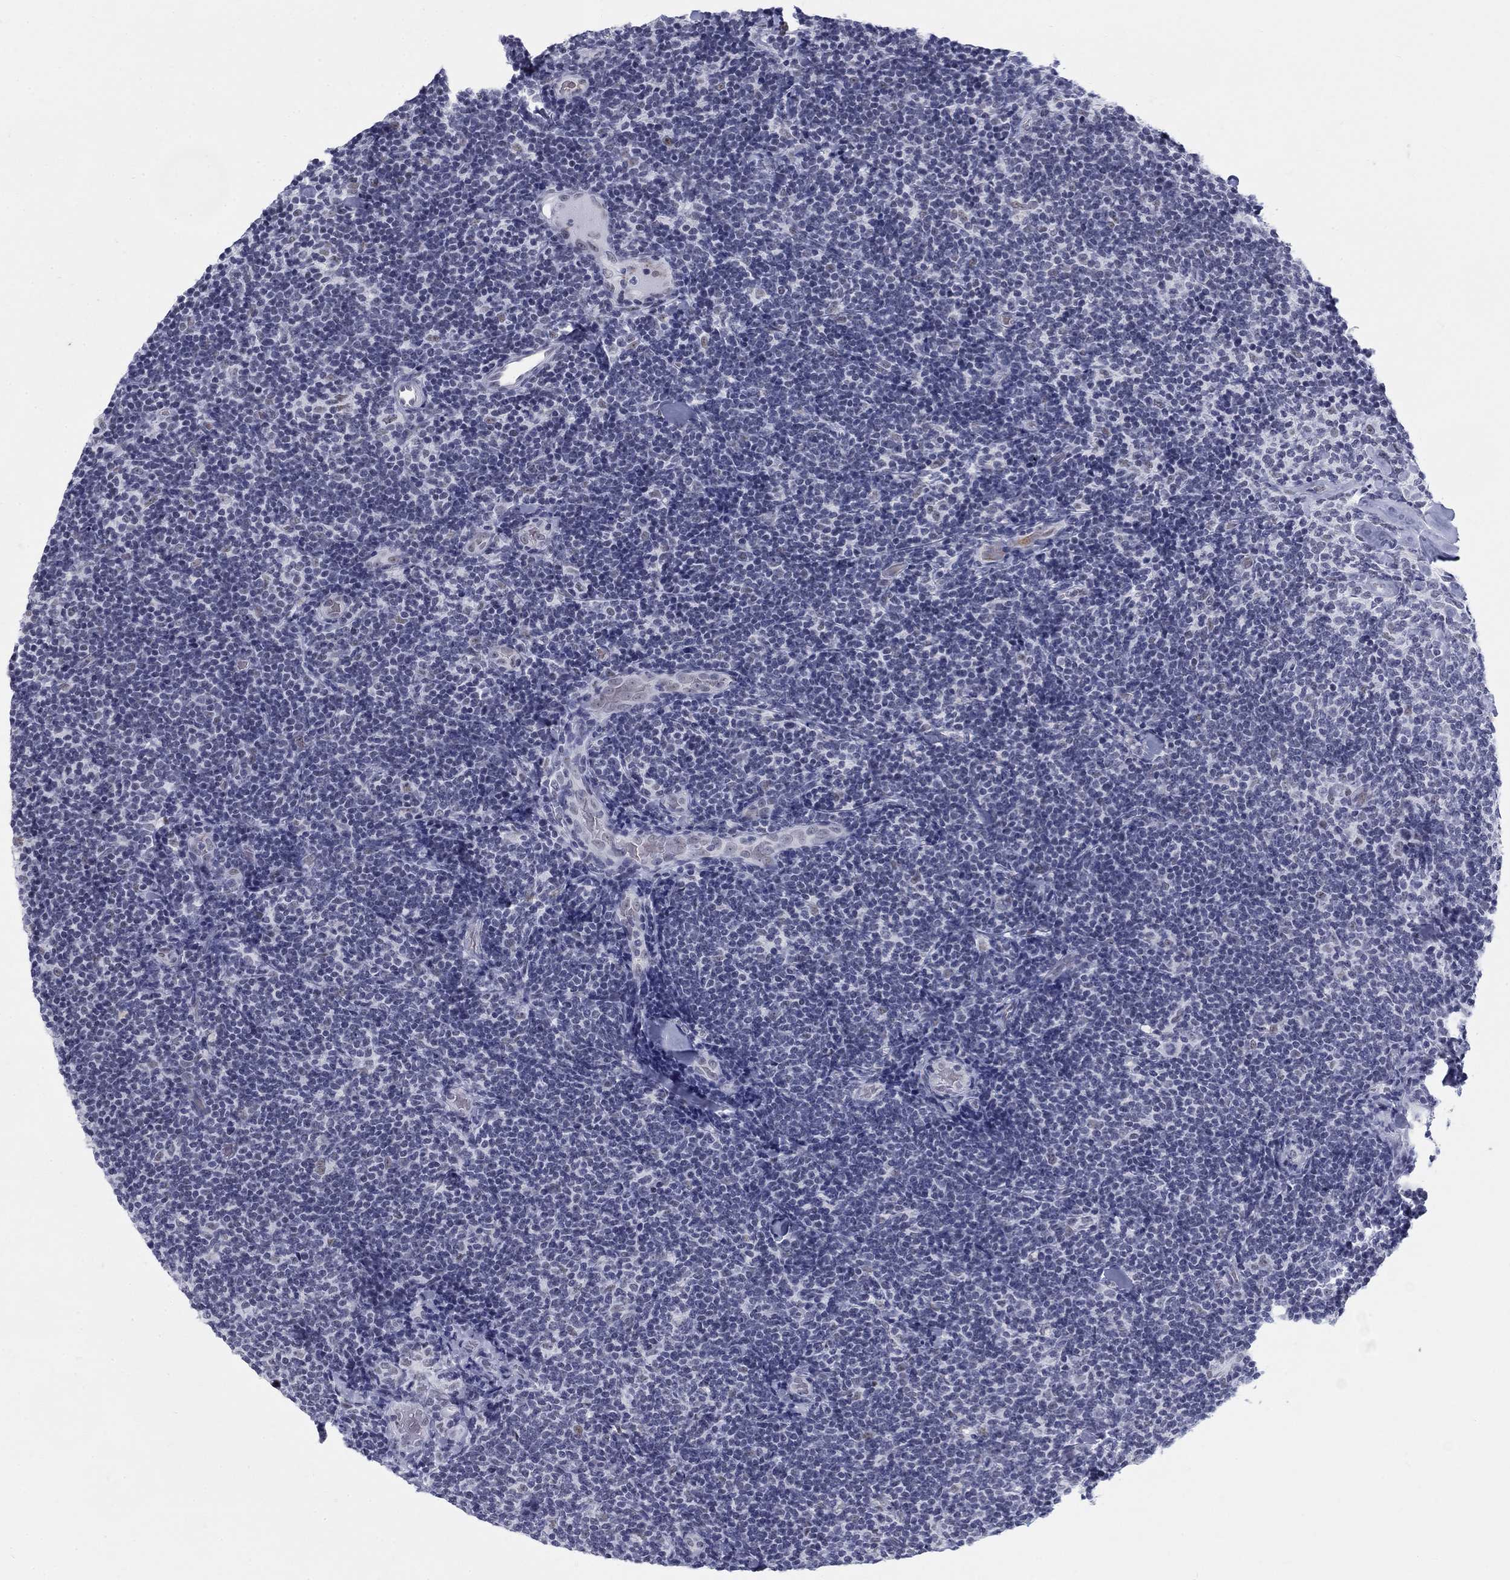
{"staining": {"intensity": "negative", "quantity": "none", "location": "none"}, "tissue": "lymphoma", "cell_type": "Tumor cells", "image_type": "cancer", "snomed": [{"axis": "morphology", "description": "Malignant lymphoma, non-Hodgkin's type, Low grade"}, {"axis": "topography", "description": "Lymph node"}], "caption": "DAB (3,3'-diaminobenzidine) immunohistochemical staining of lymphoma exhibits no significant staining in tumor cells.", "gene": "DMTN", "patient": {"sex": "female", "age": 56}}